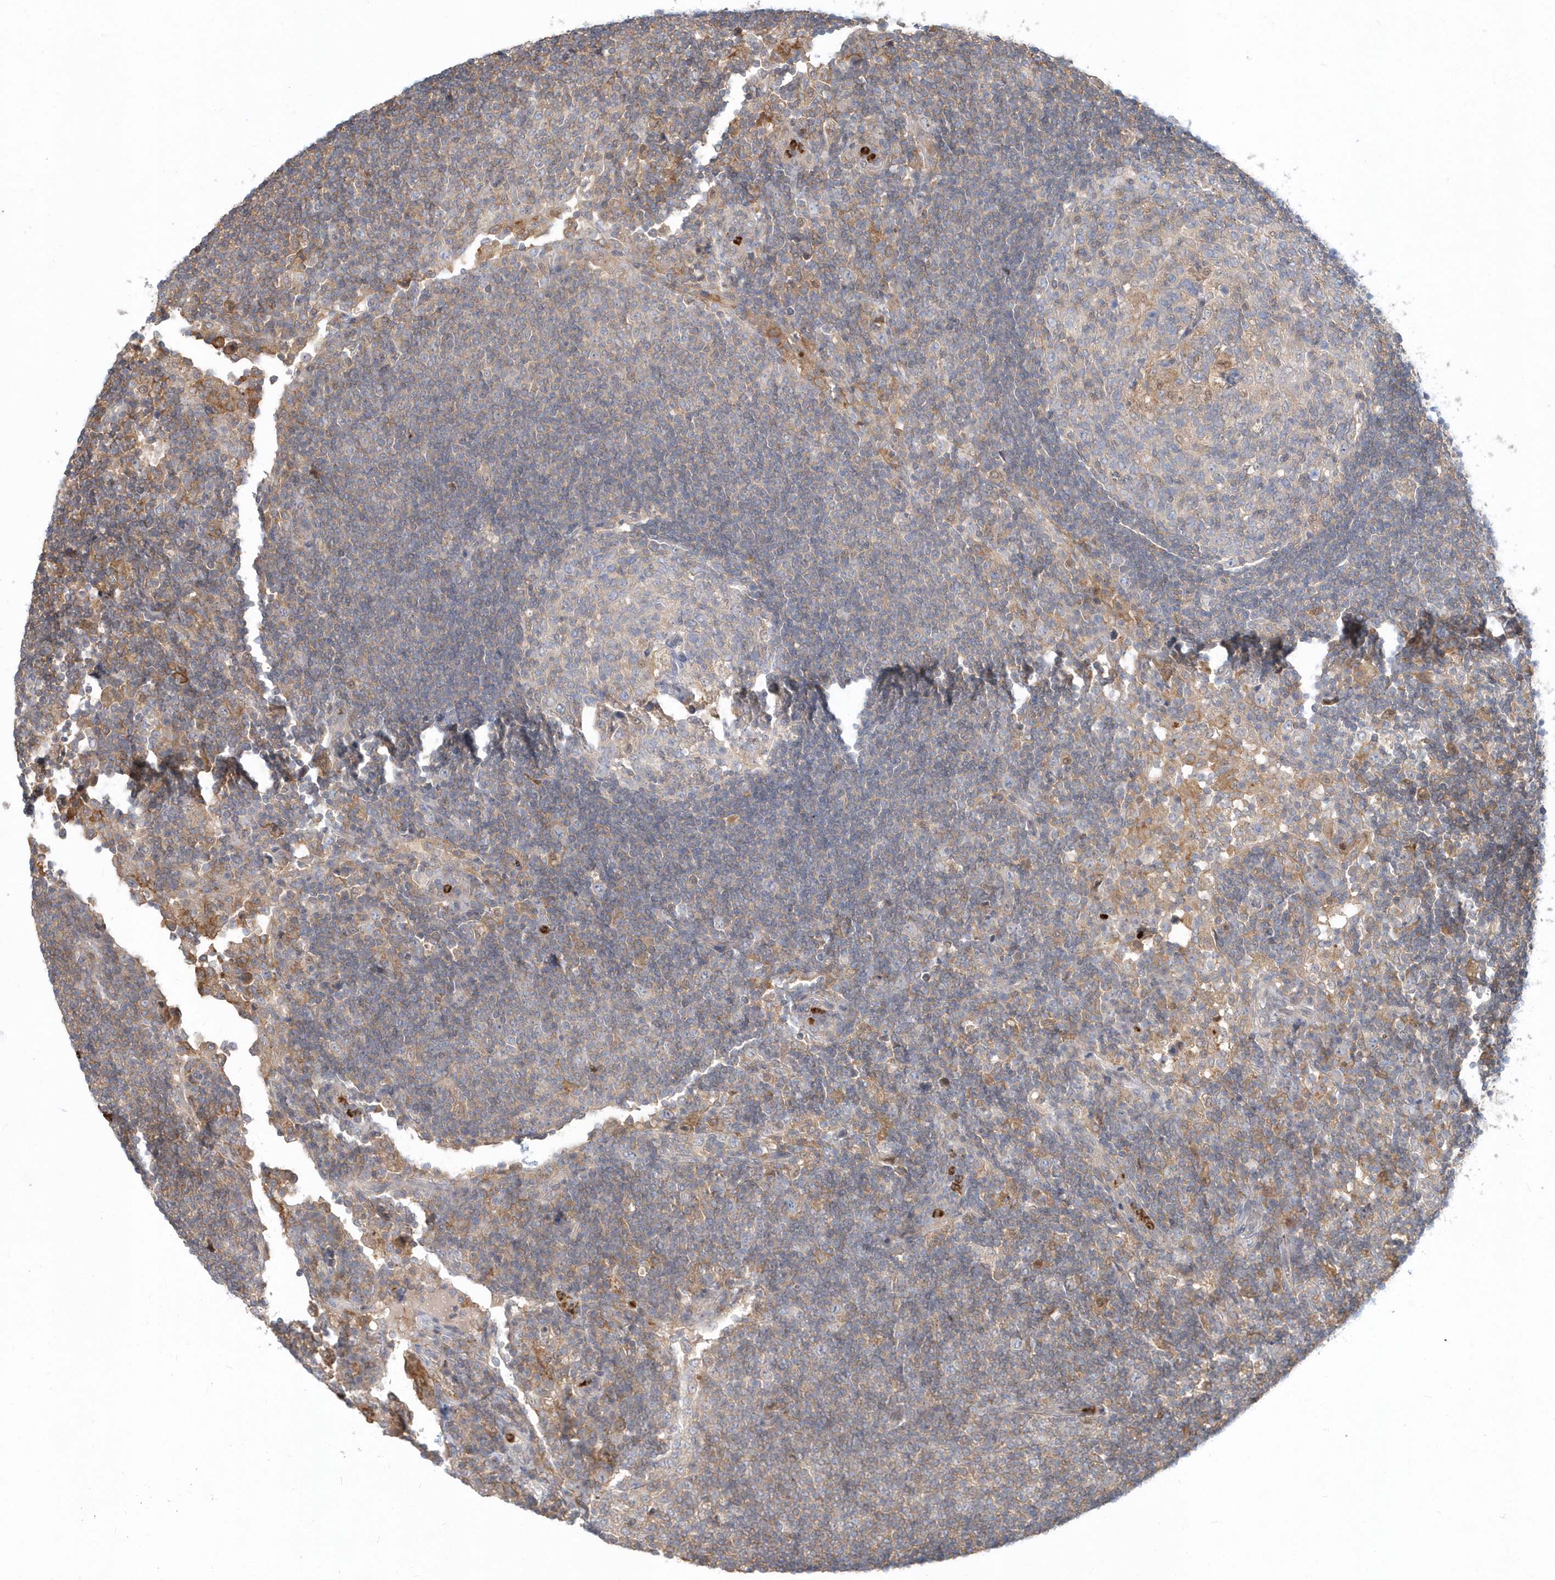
{"staining": {"intensity": "negative", "quantity": "none", "location": "none"}, "tissue": "lymph node", "cell_type": "Germinal center cells", "image_type": "normal", "snomed": [{"axis": "morphology", "description": "Normal tissue, NOS"}, {"axis": "topography", "description": "Lymph node"}], "caption": "Immunohistochemistry of benign human lymph node reveals no expression in germinal center cells.", "gene": "RNF7", "patient": {"sex": "female", "age": 53}}